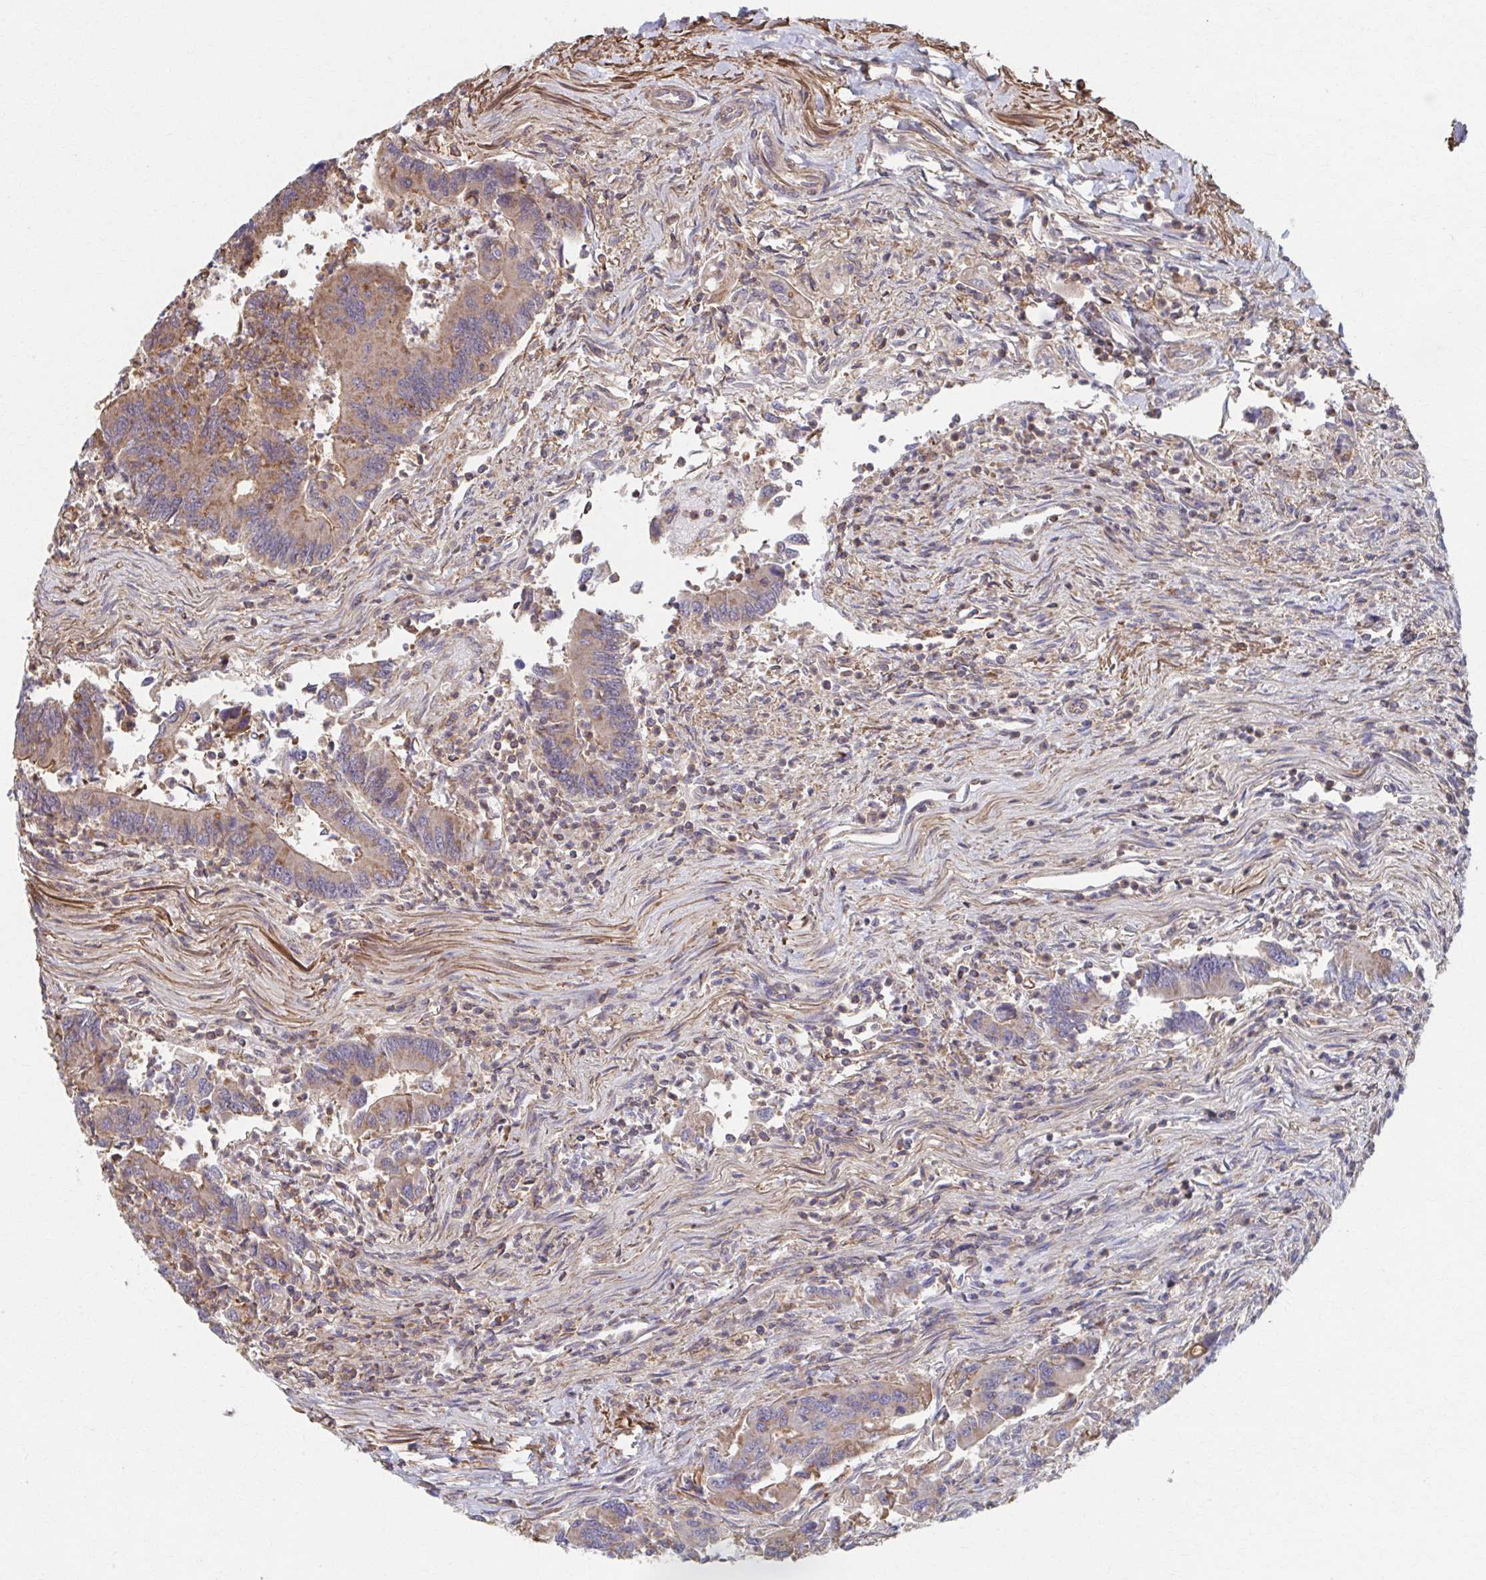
{"staining": {"intensity": "moderate", "quantity": ">75%", "location": "cytoplasmic/membranous"}, "tissue": "colorectal cancer", "cell_type": "Tumor cells", "image_type": "cancer", "snomed": [{"axis": "morphology", "description": "Adenocarcinoma, NOS"}, {"axis": "topography", "description": "Colon"}], "caption": "A brown stain highlights moderate cytoplasmic/membranous positivity of a protein in human adenocarcinoma (colorectal) tumor cells.", "gene": "KLHL34", "patient": {"sex": "female", "age": 67}}